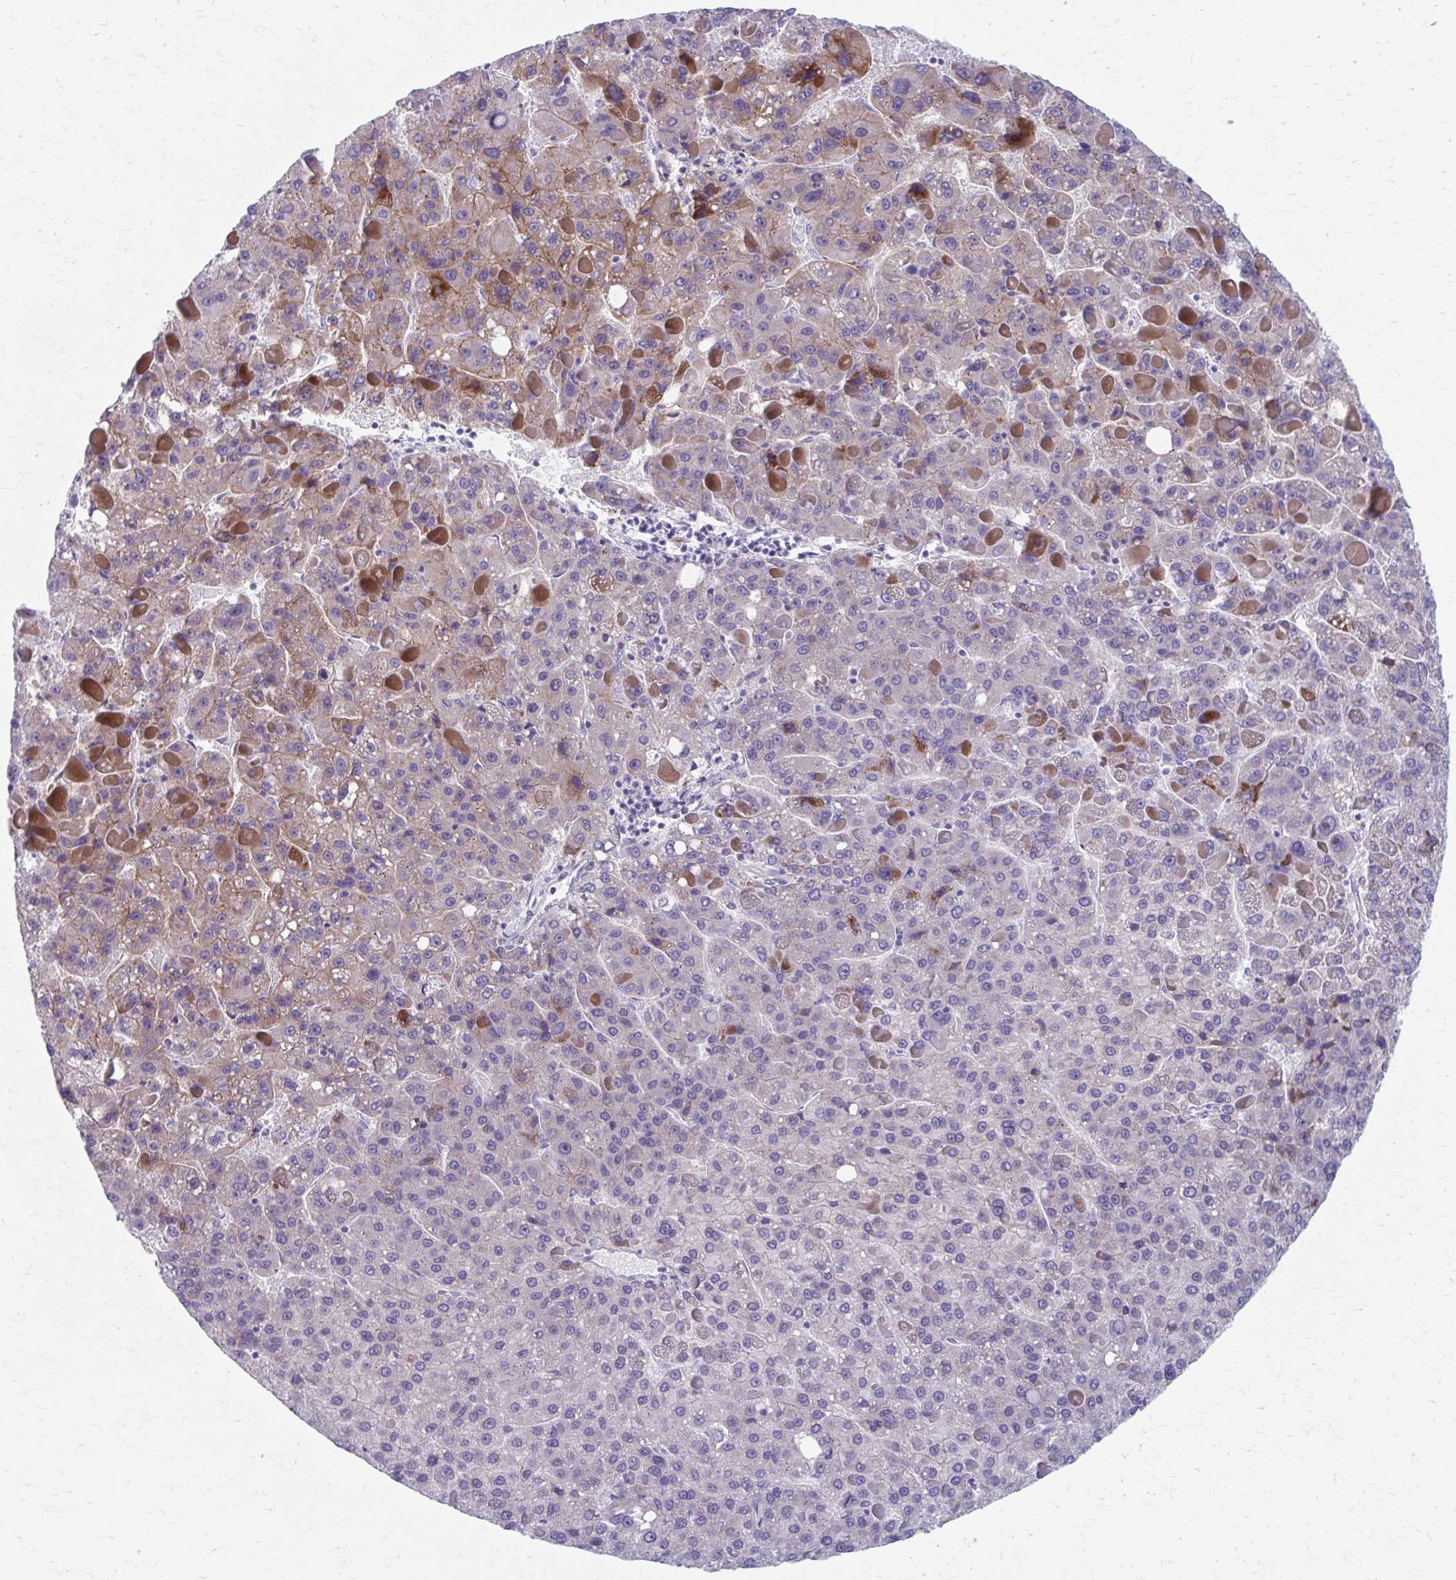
{"staining": {"intensity": "moderate", "quantity": "<25%", "location": "cytoplasmic/membranous"}, "tissue": "liver cancer", "cell_type": "Tumor cells", "image_type": "cancer", "snomed": [{"axis": "morphology", "description": "Carcinoma, Hepatocellular, NOS"}, {"axis": "topography", "description": "Liver"}], "caption": "Human liver cancer (hepatocellular carcinoma) stained with a protein marker displays moderate staining in tumor cells.", "gene": "OLFM2", "patient": {"sex": "female", "age": 82}}